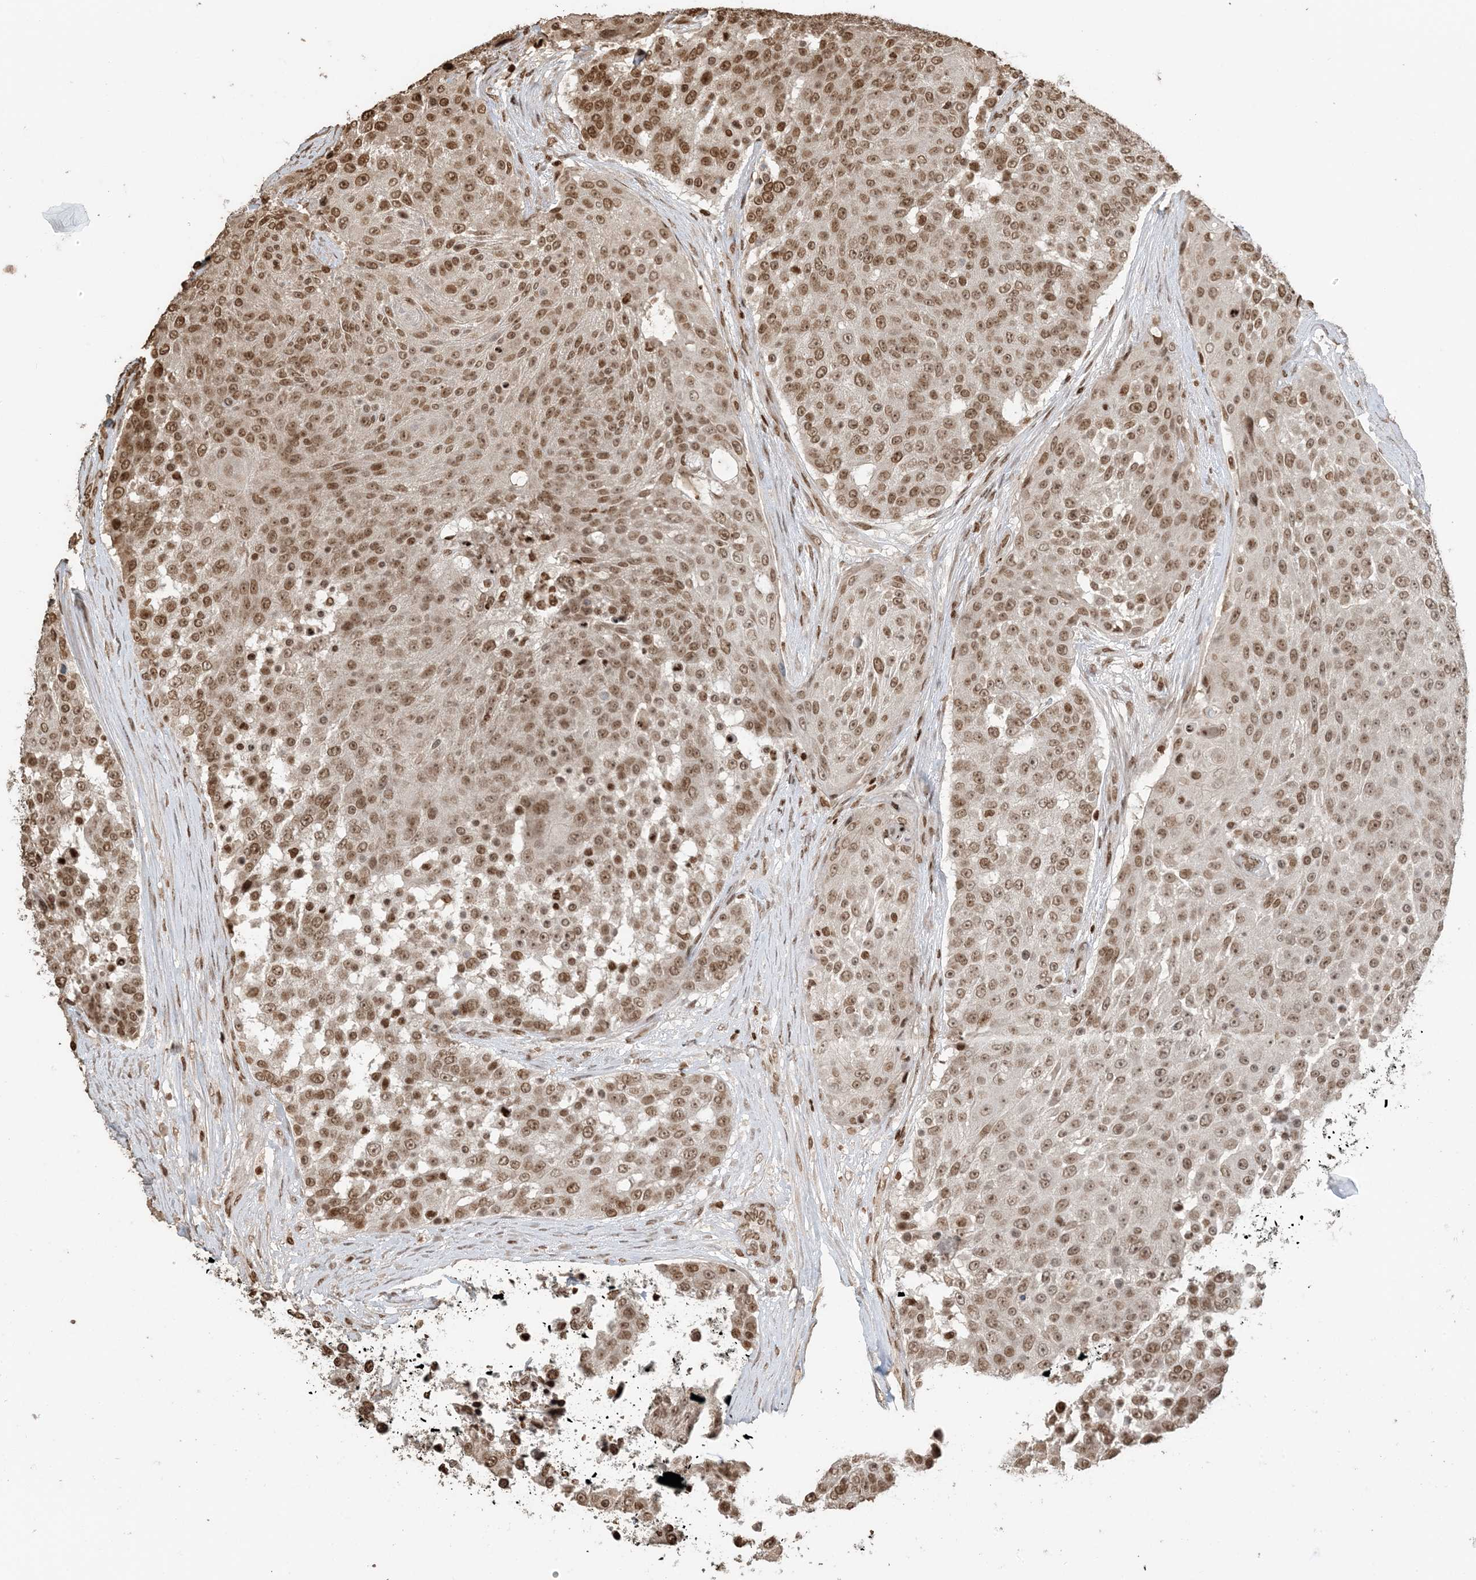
{"staining": {"intensity": "moderate", "quantity": ">75%", "location": "nuclear"}, "tissue": "urothelial cancer", "cell_type": "Tumor cells", "image_type": "cancer", "snomed": [{"axis": "morphology", "description": "Urothelial carcinoma, High grade"}, {"axis": "topography", "description": "Urinary bladder"}], "caption": "A brown stain highlights moderate nuclear positivity of a protein in human urothelial carcinoma (high-grade) tumor cells. (Brightfield microscopy of DAB IHC at high magnification).", "gene": "H3-3B", "patient": {"sex": "female", "age": 63}}